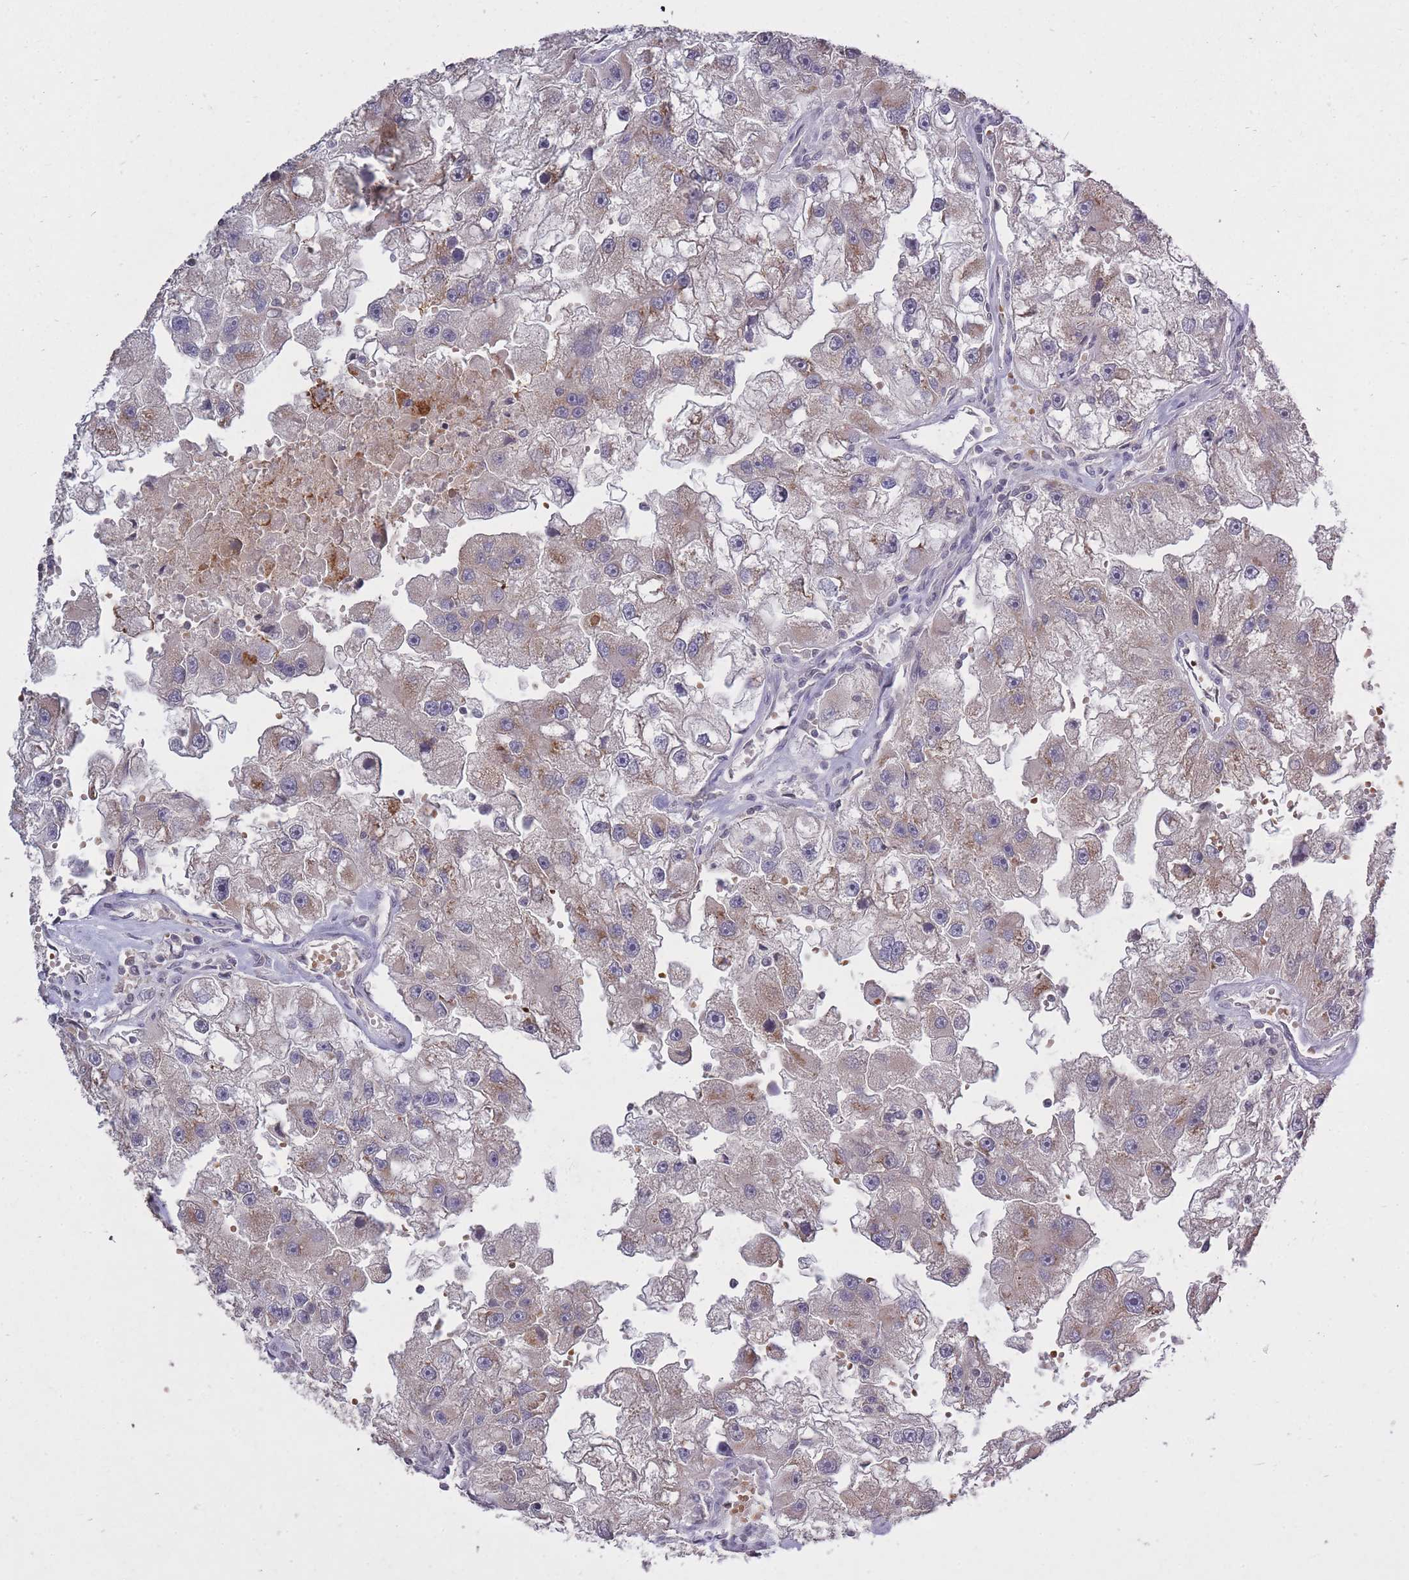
{"staining": {"intensity": "weak", "quantity": "<25%", "location": "cytoplasmic/membranous"}, "tissue": "renal cancer", "cell_type": "Tumor cells", "image_type": "cancer", "snomed": [{"axis": "morphology", "description": "Adenocarcinoma, NOS"}, {"axis": "topography", "description": "Kidney"}], "caption": "There is no significant positivity in tumor cells of renal cancer (adenocarcinoma).", "gene": "ADCYAP1R1", "patient": {"sex": "male", "age": 63}}